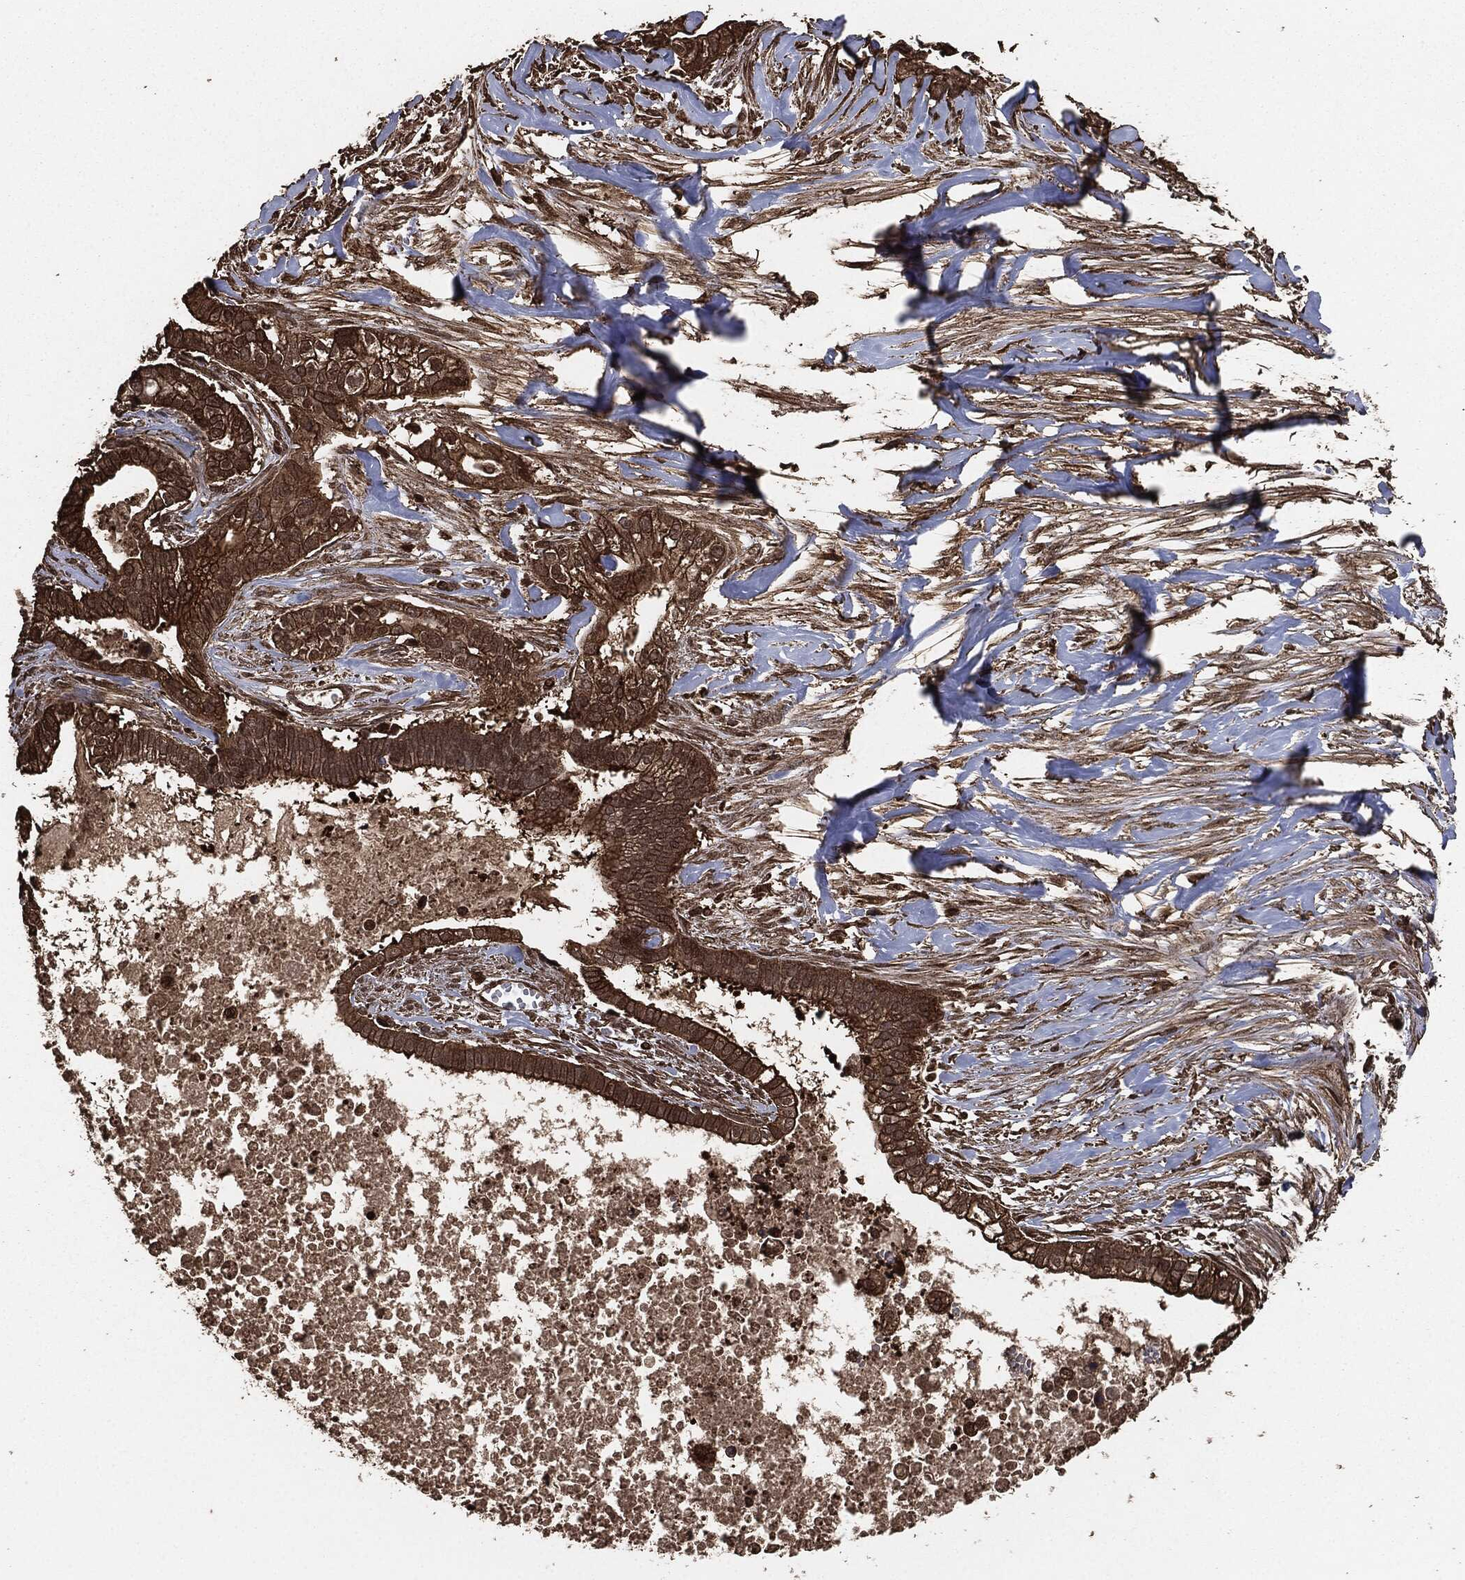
{"staining": {"intensity": "strong", "quantity": "25%-75%", "location": "cytoplasmic/membranous"}, "tissue": "pancreatic cancer", "cell_type": "Tumor cells", "image_type": "cancer", "snomed": [{"axis": "morphology", "description": "Adenocarcinoma, NOS"}, {"axis": "topography", "description": "Pancreas"}], "caption": "Pancreatic cancer tissue exhibits strong cytoplasmic/membranous expression in approximately 25%-75% of tumor cells", "gene": "EGFR", "patient": {"sex": "male", "age": 61}}